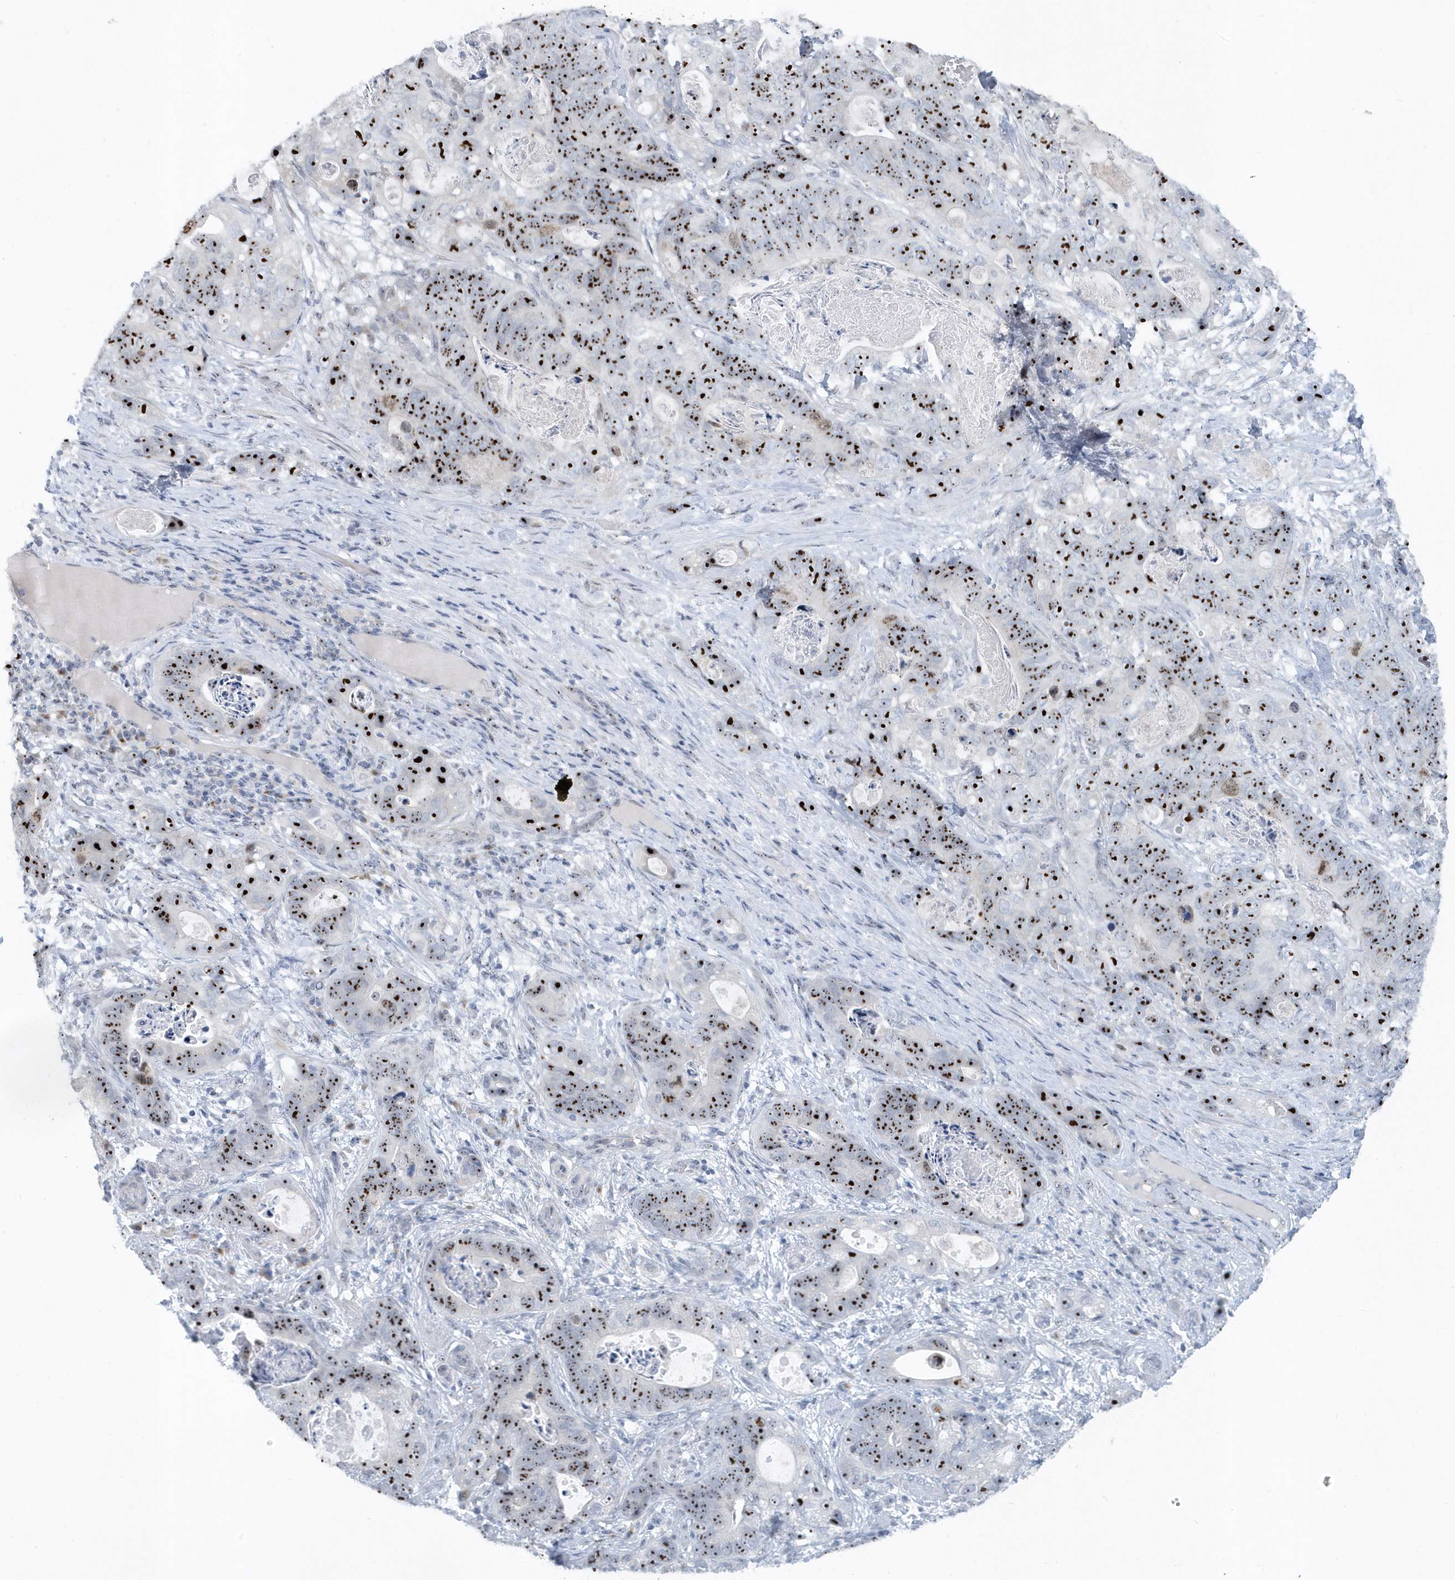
{"staining": {"intensity": "strong", "quantity": ">75%", "location": "nuclear"}, "tissue": "stomach cancer", "cell_type": "Tumor cells", "image_type": "cancer", "snomed": [{"axis": "morphology", "description": "Normal tissue, NOS"}, {"axis": "morphology", "description": "Adenocarcinoma, NOS"}, {"axis": "topography", "description": "Stomach"}], "caption": "Protein staining reveals strong nuclear staining in approximately >75% of tumor cells in adenocarcinoma (stomach).", "gene": "RPF2", "patient": {"sex": "female", "age": 89}}